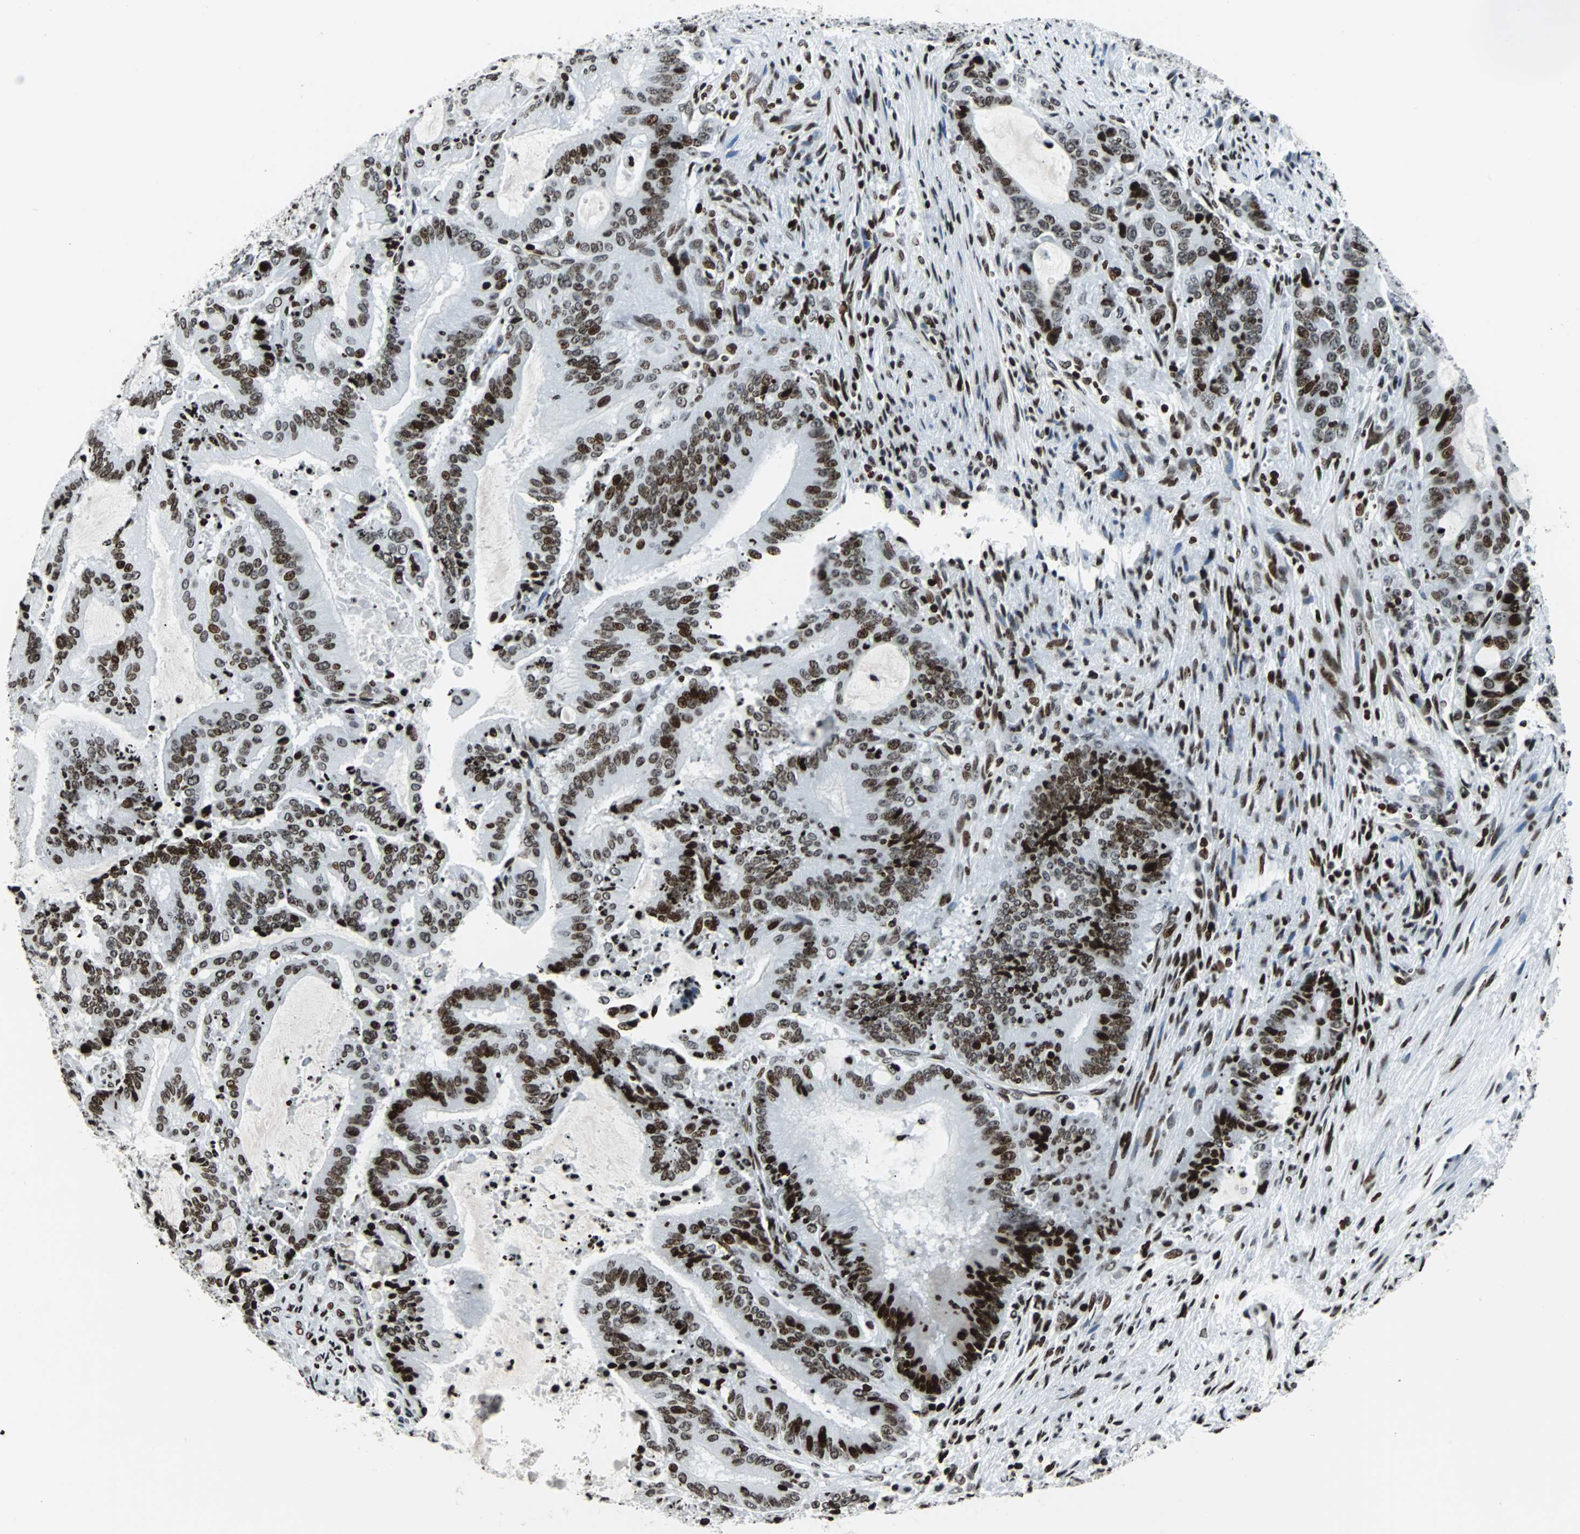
{"staining": {"intensity": "strong", "quantity": ">75%", "location": "nuclear"}, "tissue": "liver cancer", "cell_type": "Tumor cells", "image_type": "cancer", "snomed": [{"axis": "morphology", "description": "Cholangiocarcinoma"}, {"axis": "topography", "description": "Liver"}], "caption": "High-magnification brightfield microscopy of liver cancer stained with DAB (3,3'-diaminobenzidine) (brown) and counterstained with hematoxylin (blue). tumor cells exhibit strong nuclear expression is appreciated in approximately>75% of cells.", "gene": "ZNF131", "patient": {"sex": "female", "age": 73}}